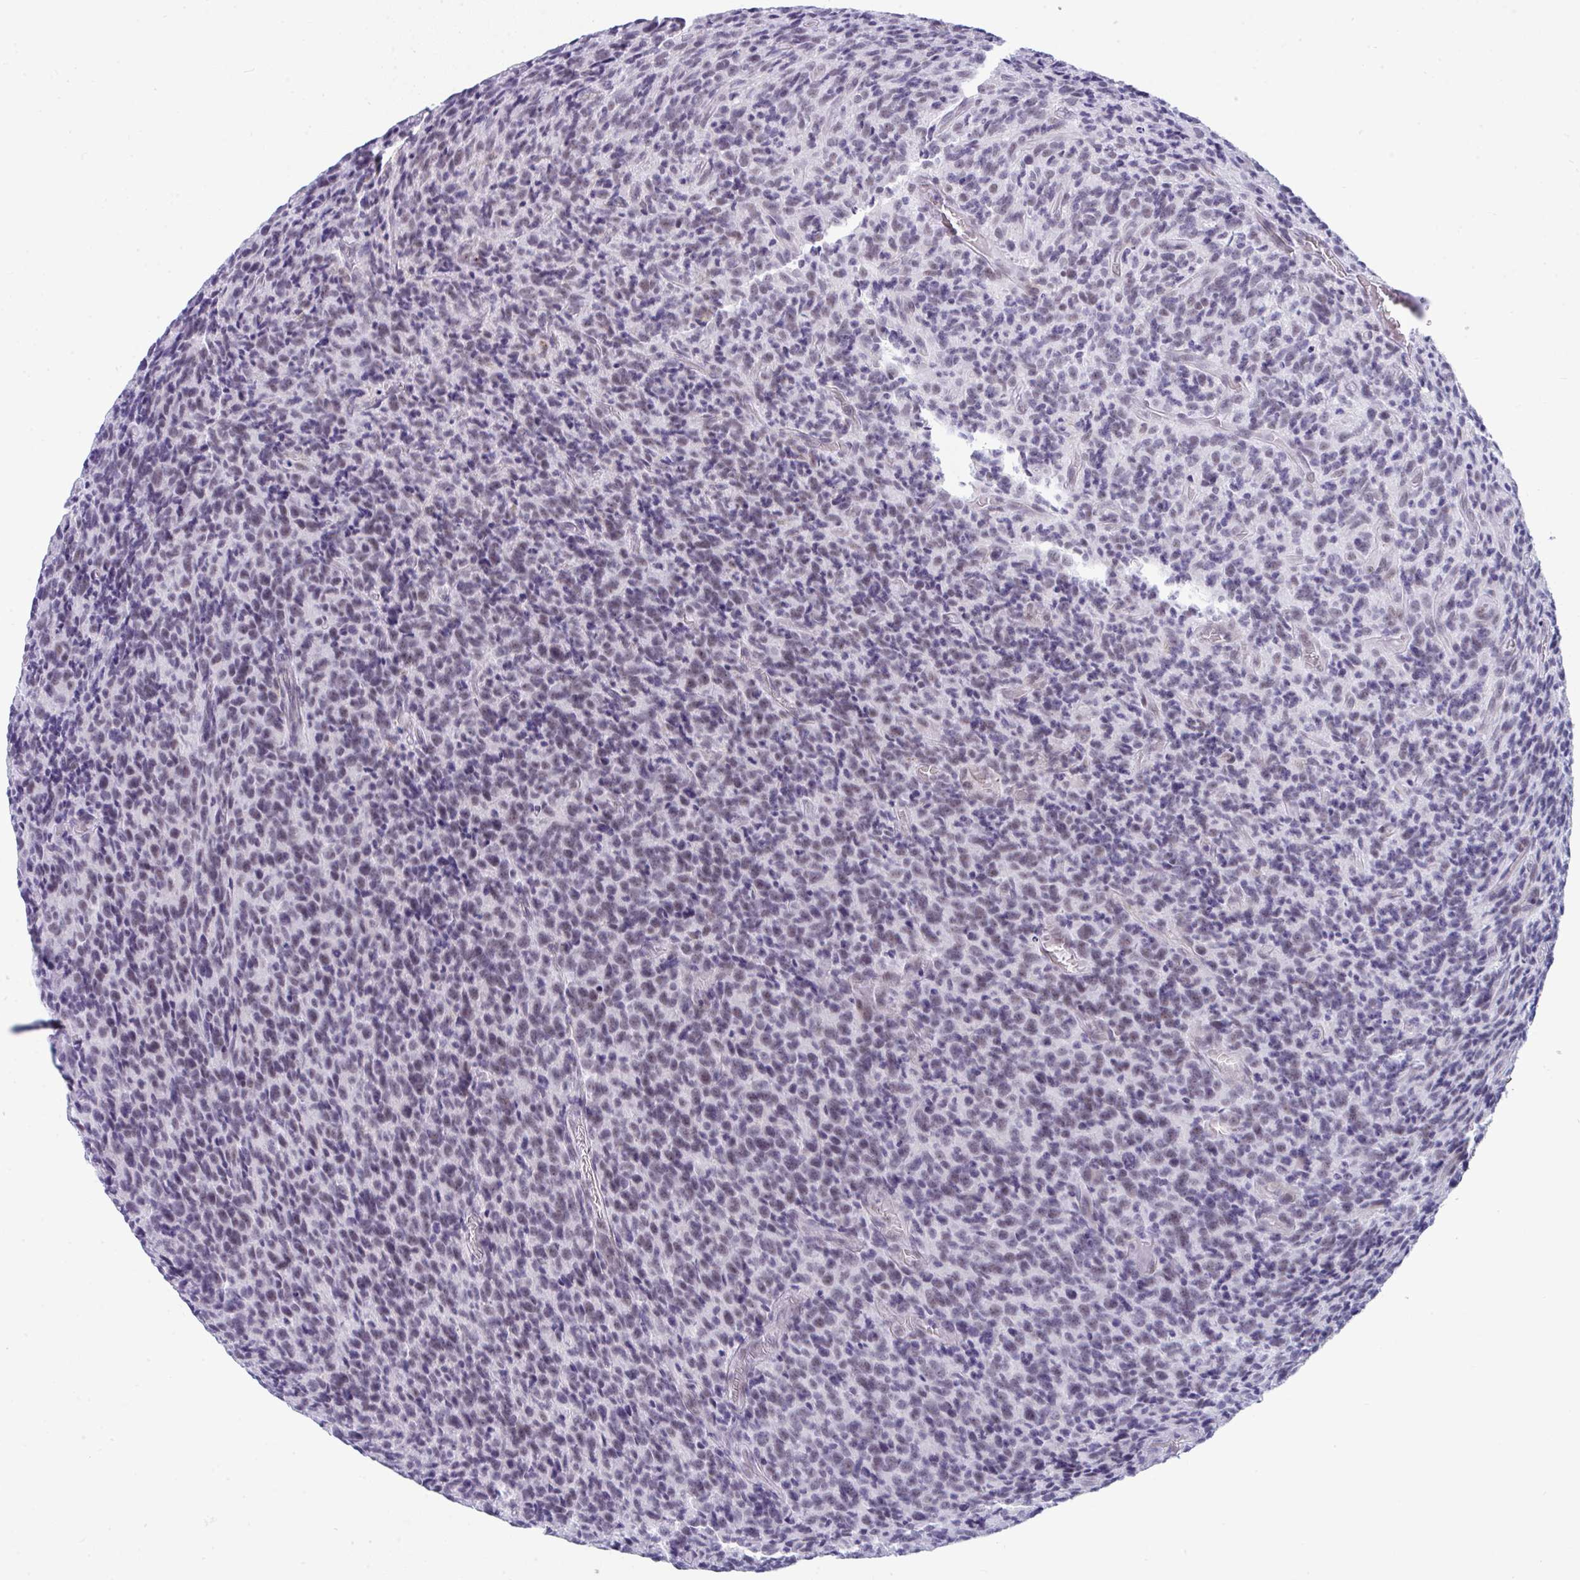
{"staining": {"intensity": "weak", "quantity": "<25%", "location": "nuclear"}, "tissue": "glioma", "cell_type": "Tumor cells", "image_type": "cancer", "snomed": [{"axis": "morphology", "description": "Glioma, malignant, High grade"}, {"axis": "topography", "description": "Brain"}], "caption": "Tumor cells are negative for protein expression in human glioma. (Immunohistochemistry (ihc), brightfield microscopy, high magnification).", "gene": "CDK13", "patient": {"sex": "male", "age": 76}}